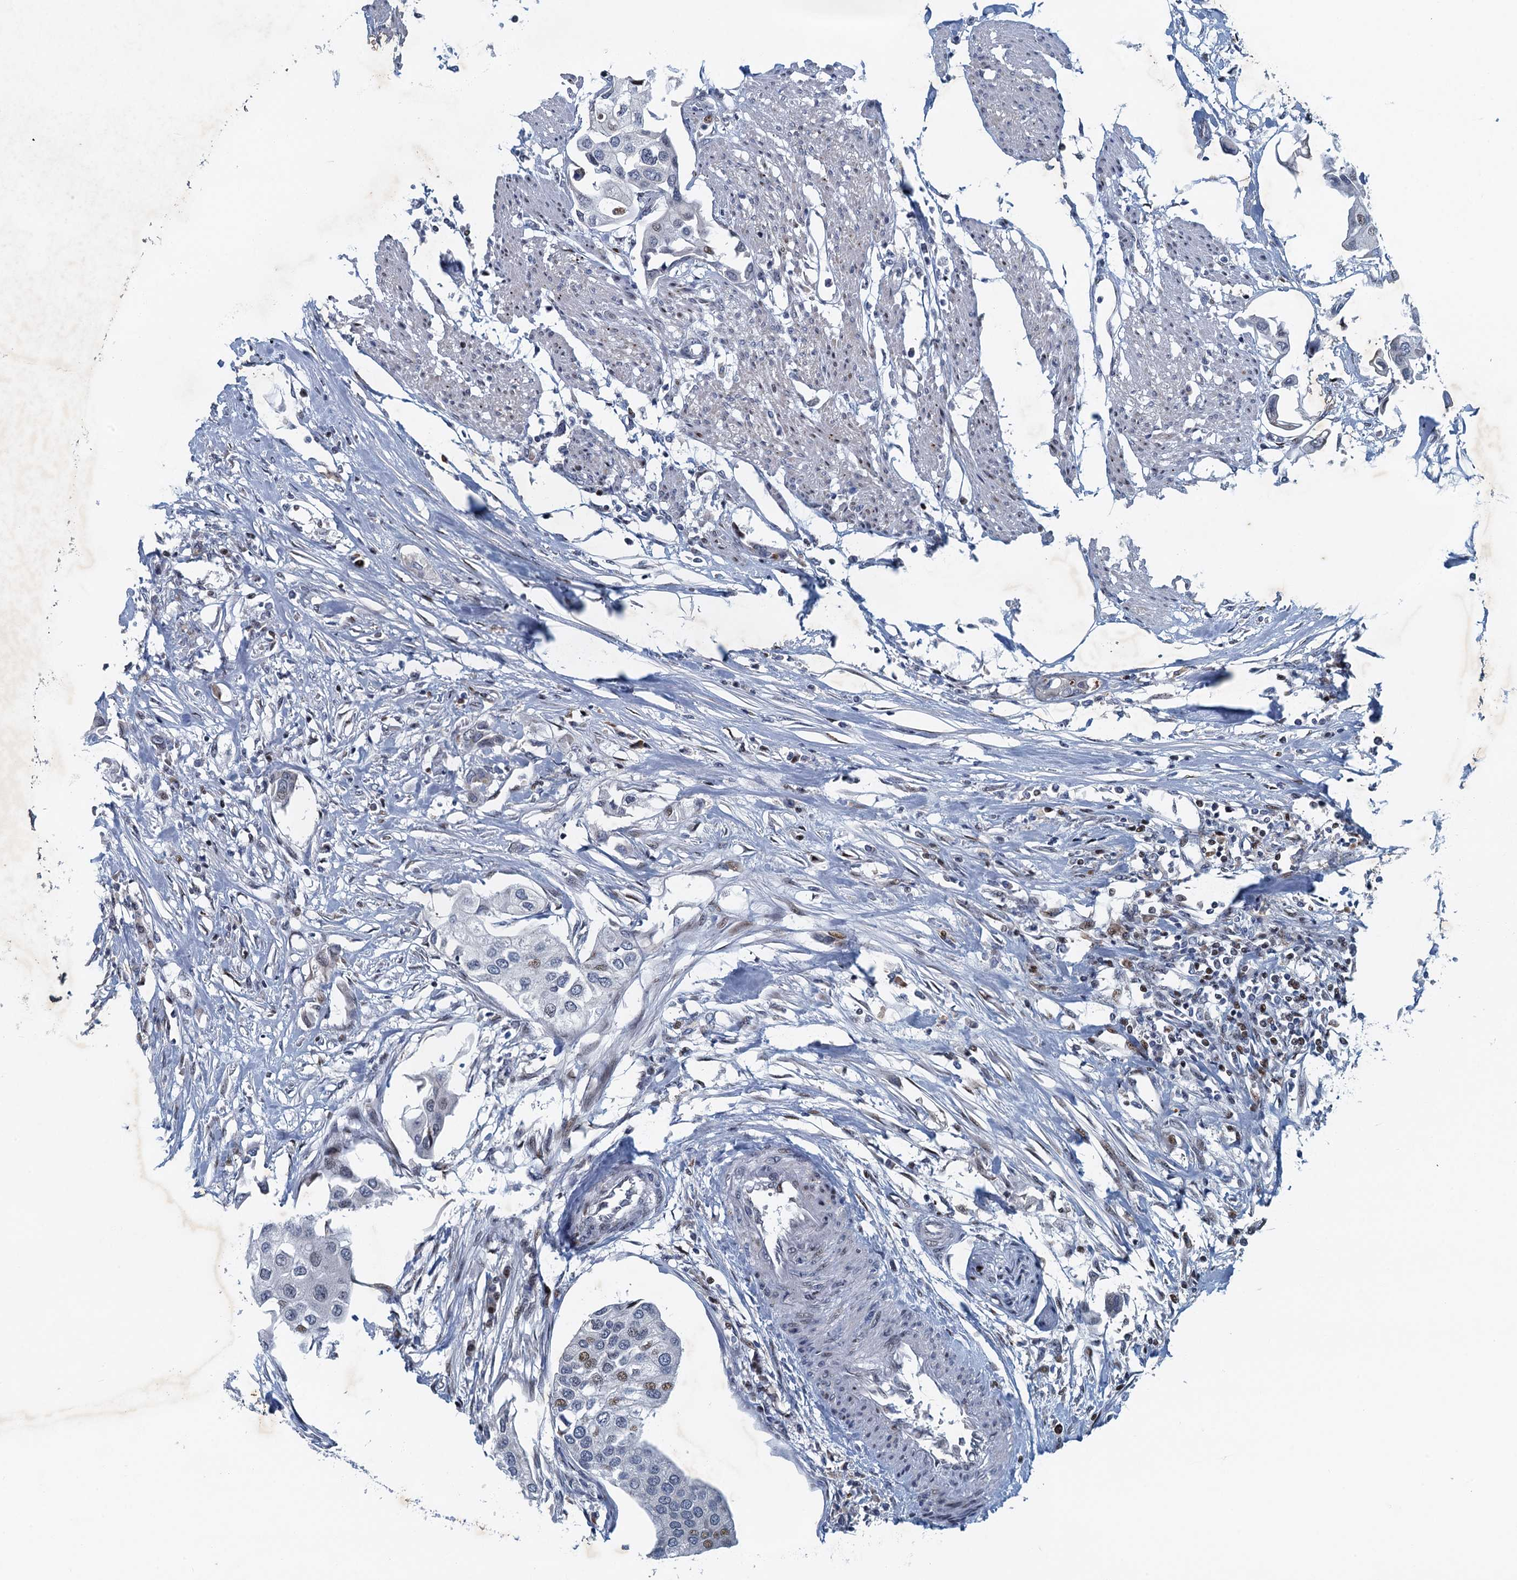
{"staining": {"intensity": "weak", "quantity": "<25%", "location": "nuclear"}, "tissue": "urothelial cancer", "cell_type": "Tumor cells", "image_type": "cancer", "snomed": [{"axis": "morphology", "description": "Urothelial carcinoma, High grade"}, {"axis": "topography", "description": "Urinary bladder"}], "caption": "Immunohistochemistry (IHC) image of human urothelial carcinoma (high-grade) stained for a protein (brown), which shows no staining in tumor cells. Nuclei are stained in blue.", "gene": "ANKRD13D", "patient": {"sex": "male", "age": 64}}